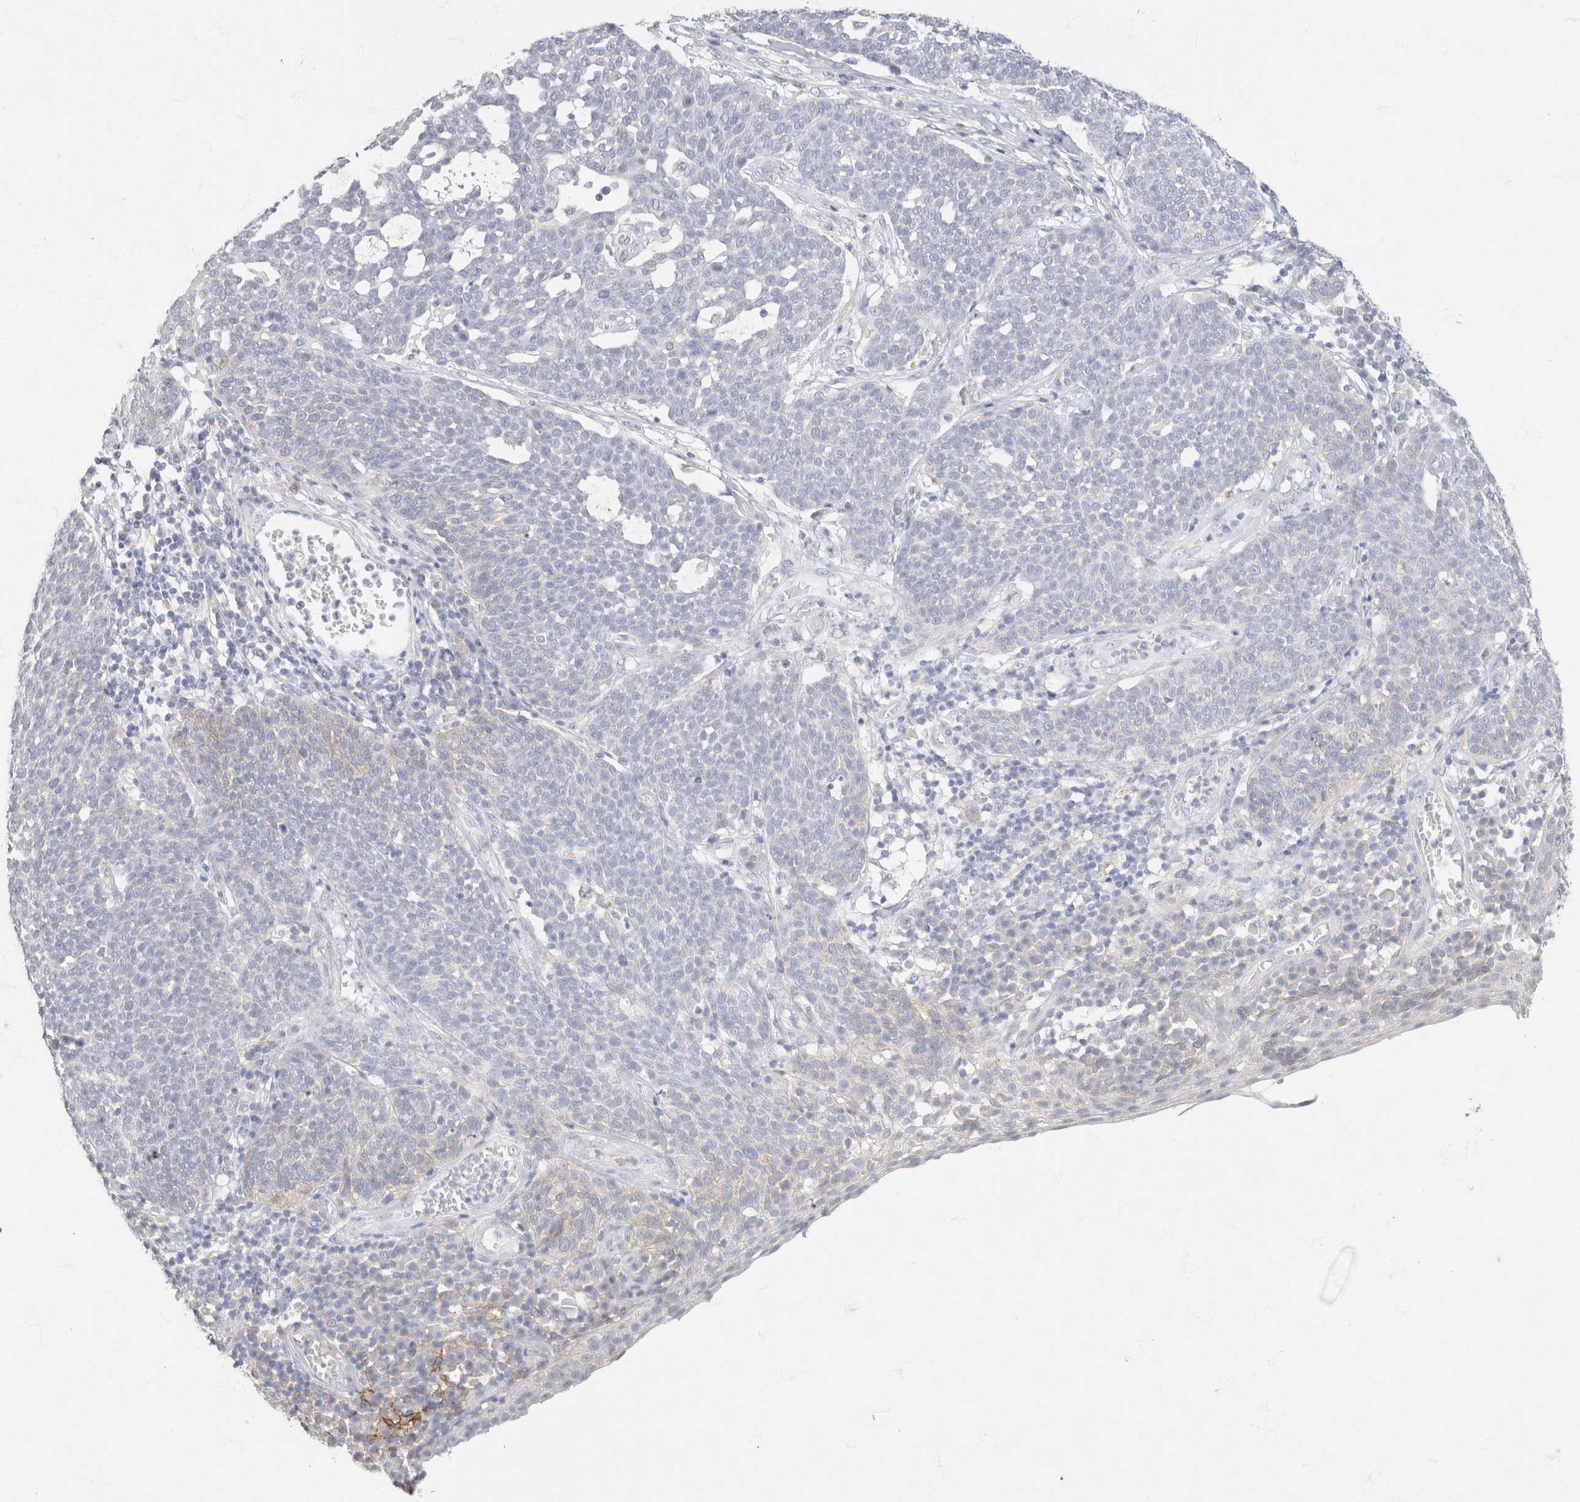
{"staining": {"intensity": "negative", "quantity": "none", "location": "none"}, "tissue": "cervical cancer", "cell_type": "Tumor cells", "image_type": "cancer", "snomed": [{"axis": "morphology", "description": "Squamous cell carcinoma, NOS"}, {"axis": "topography", "description": "Cervix"}], "caption": "DAB immunohistochemical staining of human cervical cancer (squamous cell carcinoma) shows no significant expression in tumor cells.", "gene": "CA12", "patient": {"sex": "female", "age": 34}}